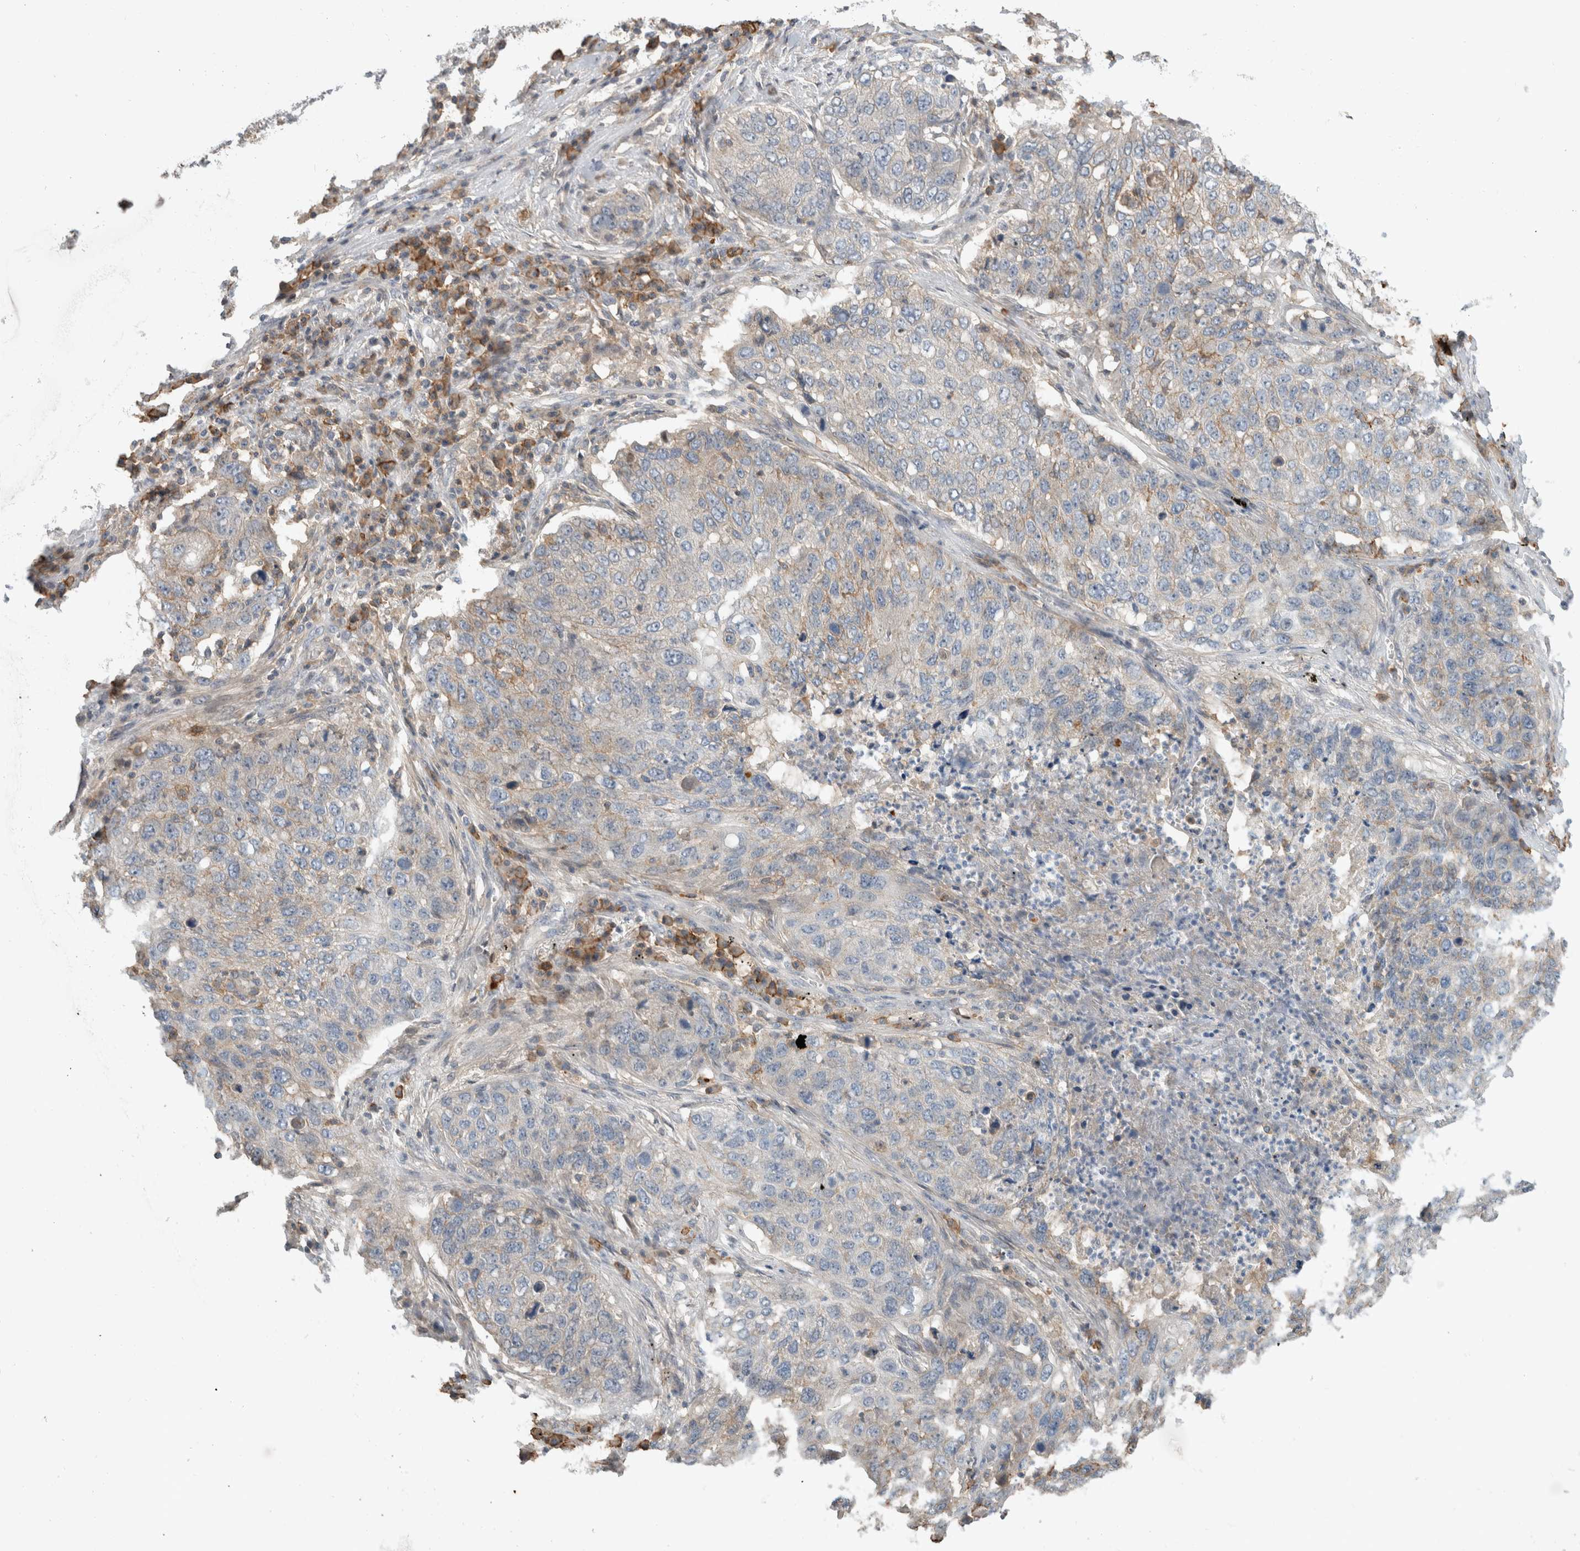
{"staining": {"intensity": "weak", "quantity": "<25%", "location": "cytoplasmic/membranous"}, "tissue": "lung cancer", "cell_type": "Tumor cells", "image_type": "cancer", "snomed": [{"axis": "morphology", "description": "Squamous cell carcinoma, NOS"}, {"axis": "topography", "description": "Lung"}], "caption": "Immunohistochemistry histopathology image of neoplastic tissue: lung cancer (squamous cell carcinoma) stained with DAB displays no significant protein staining in tumor cells. The staining was performed using DAB (3,3'-diaminobenzidine) to visualize the protein expression in brown, while the nuclei were stained in blue with hematoxylin (Magnification: 20x).", "gene": "ERCC6L2", "patient": {"sex": "female", "age": 63}}